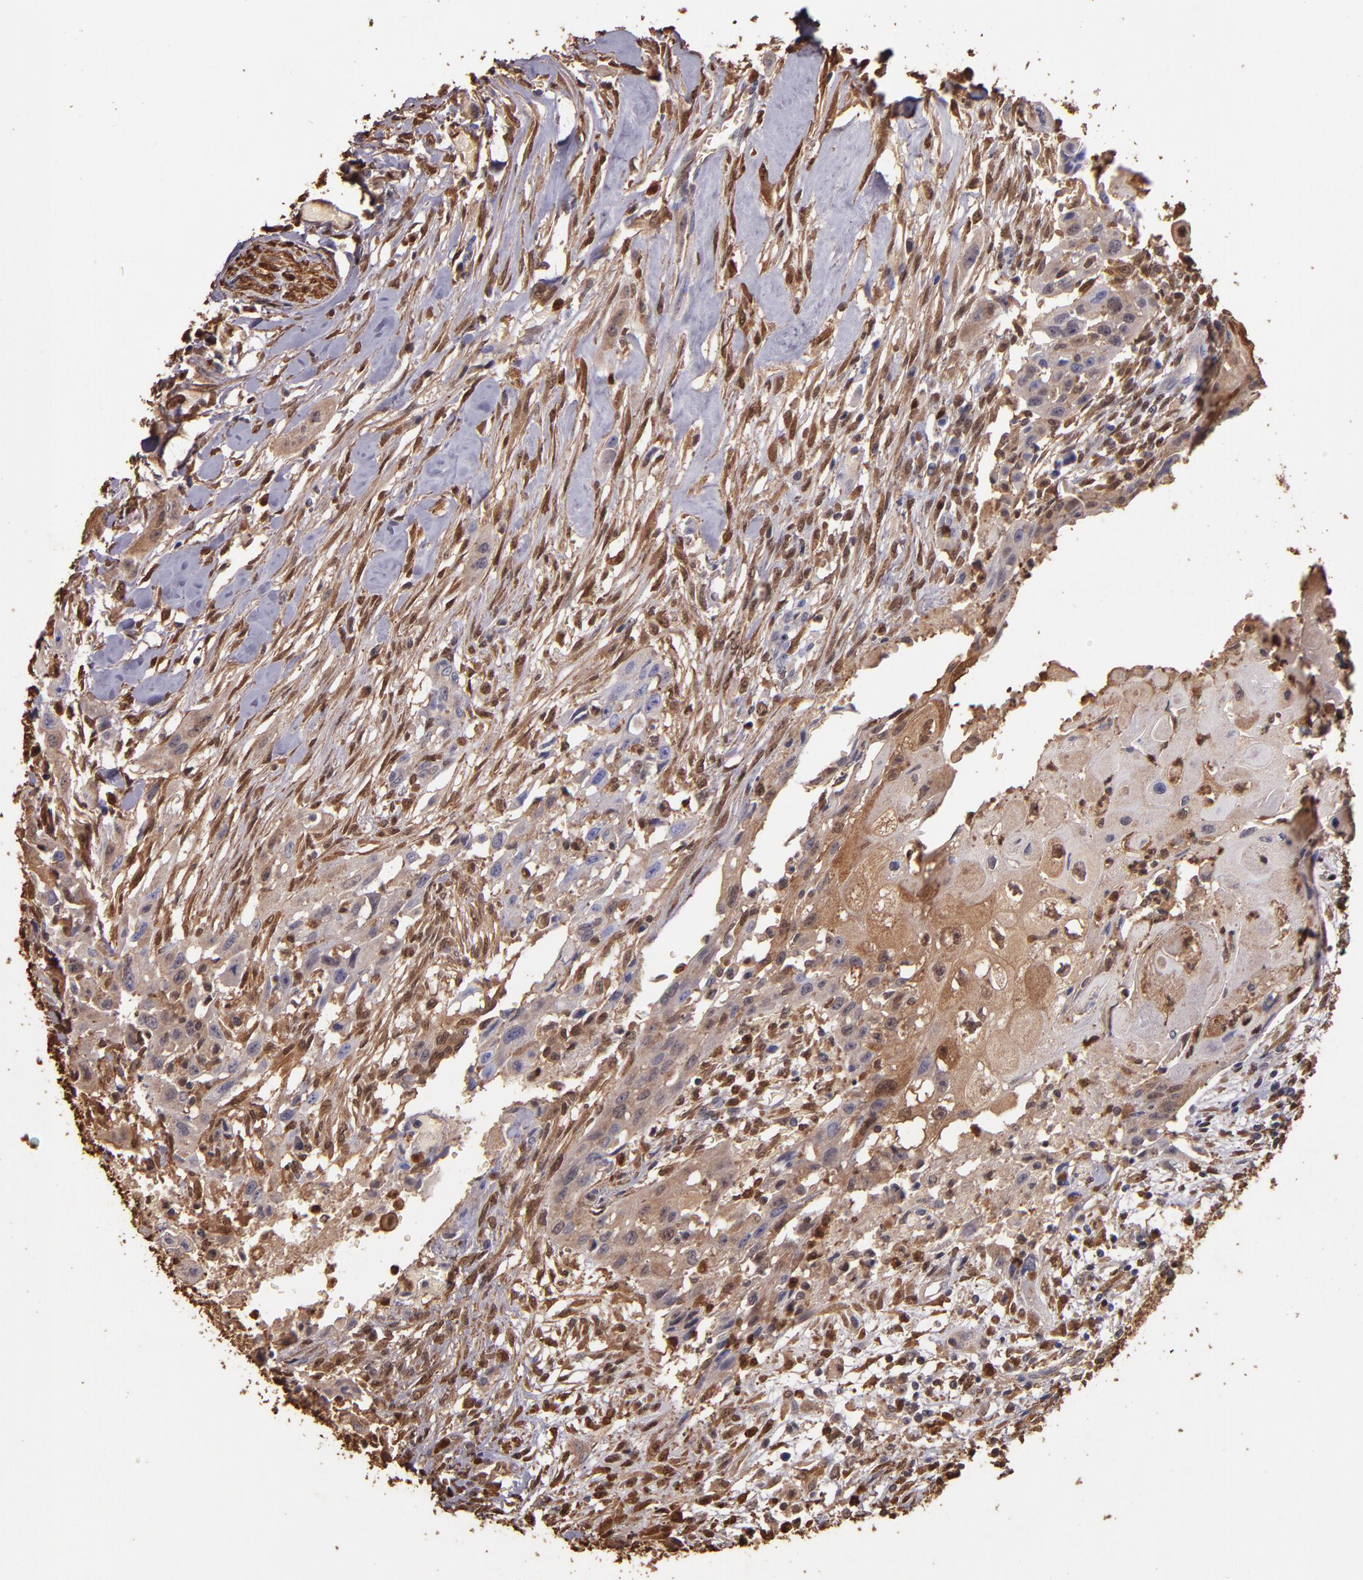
{"staining": {"intensity": "strong", "quantity": ">75%", "location": "cytoplasmic/membranous,nuclear"}, "tissue": "head and neck cancer", "cell_type": "Tumor cells", "image_type": "cancer", "snomed": [{"axis": "morphology", "description": "Neoplasm, malignant, NOS"}, {"axis": "topography", "description": "Salivary gland"}, {"axis": "topography", "description": "Head-Neck"}], "caption": "This photomicrograph exhibits IHC staining of head and neck cancer (malignant neoplasm), with high strong cytoplasmic/membranous and nuclear expression in approximately >75% of tumor cells.", "gene": "S100A6", "patient": {"sex": "male", "age": 43}}